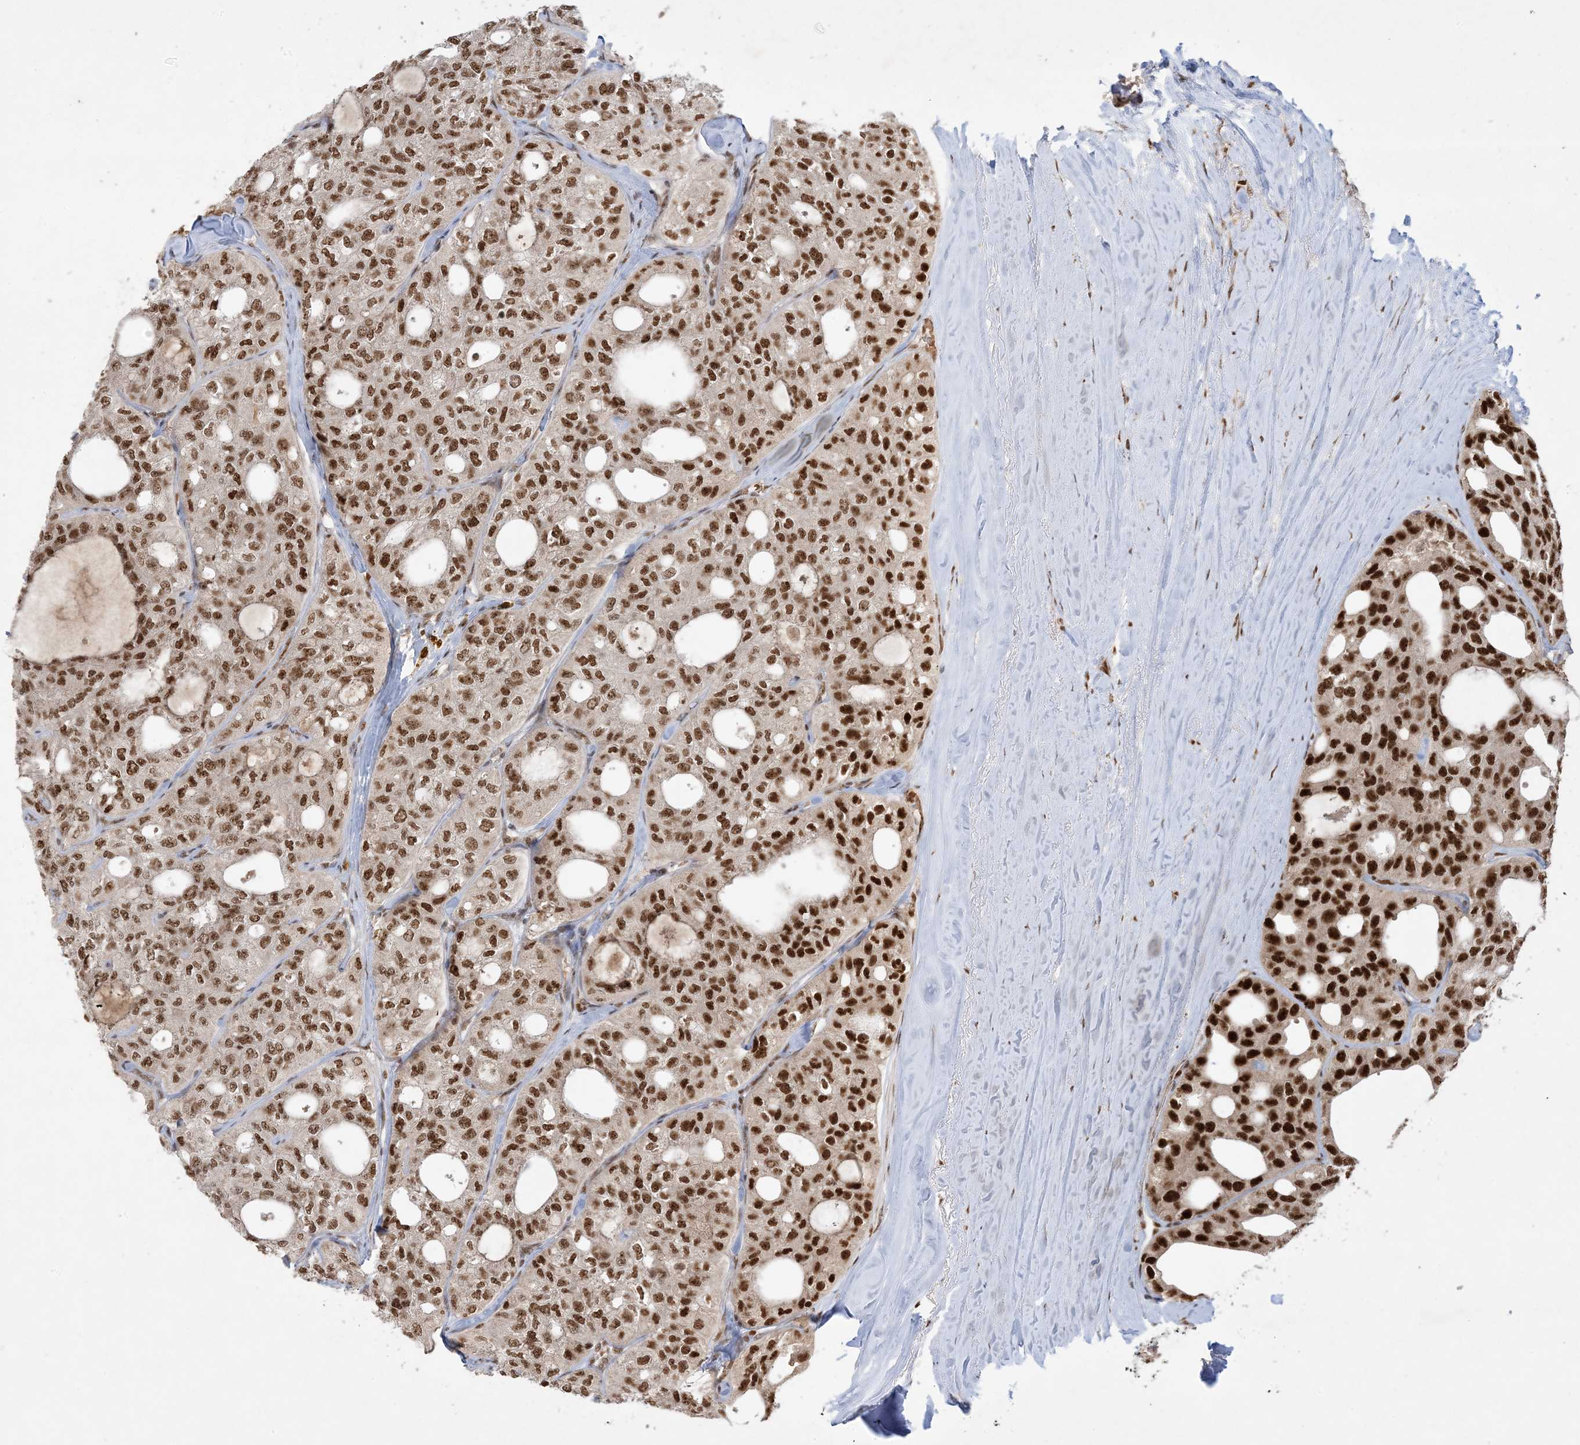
{"staining": {"intensity": "strong", "quantity": ">75%", "location": "nuclear"}, "tissue": "thyroid cancer", "cell_type": "Tumor cells", "image_type": "cancer", "snomed": [{"axis": "morphology", "description": "Follicular adenoma carcinoma, NOS"}, {"axis": "topography", "description": "Thyroid gland"}], "caption": "This is an image of IHC staining of thyroid cancer, which shows strong expression in the nuclear of tumor cells.", "gene": "PPIL2", "patient": {"sex": "male", "age": 75}}